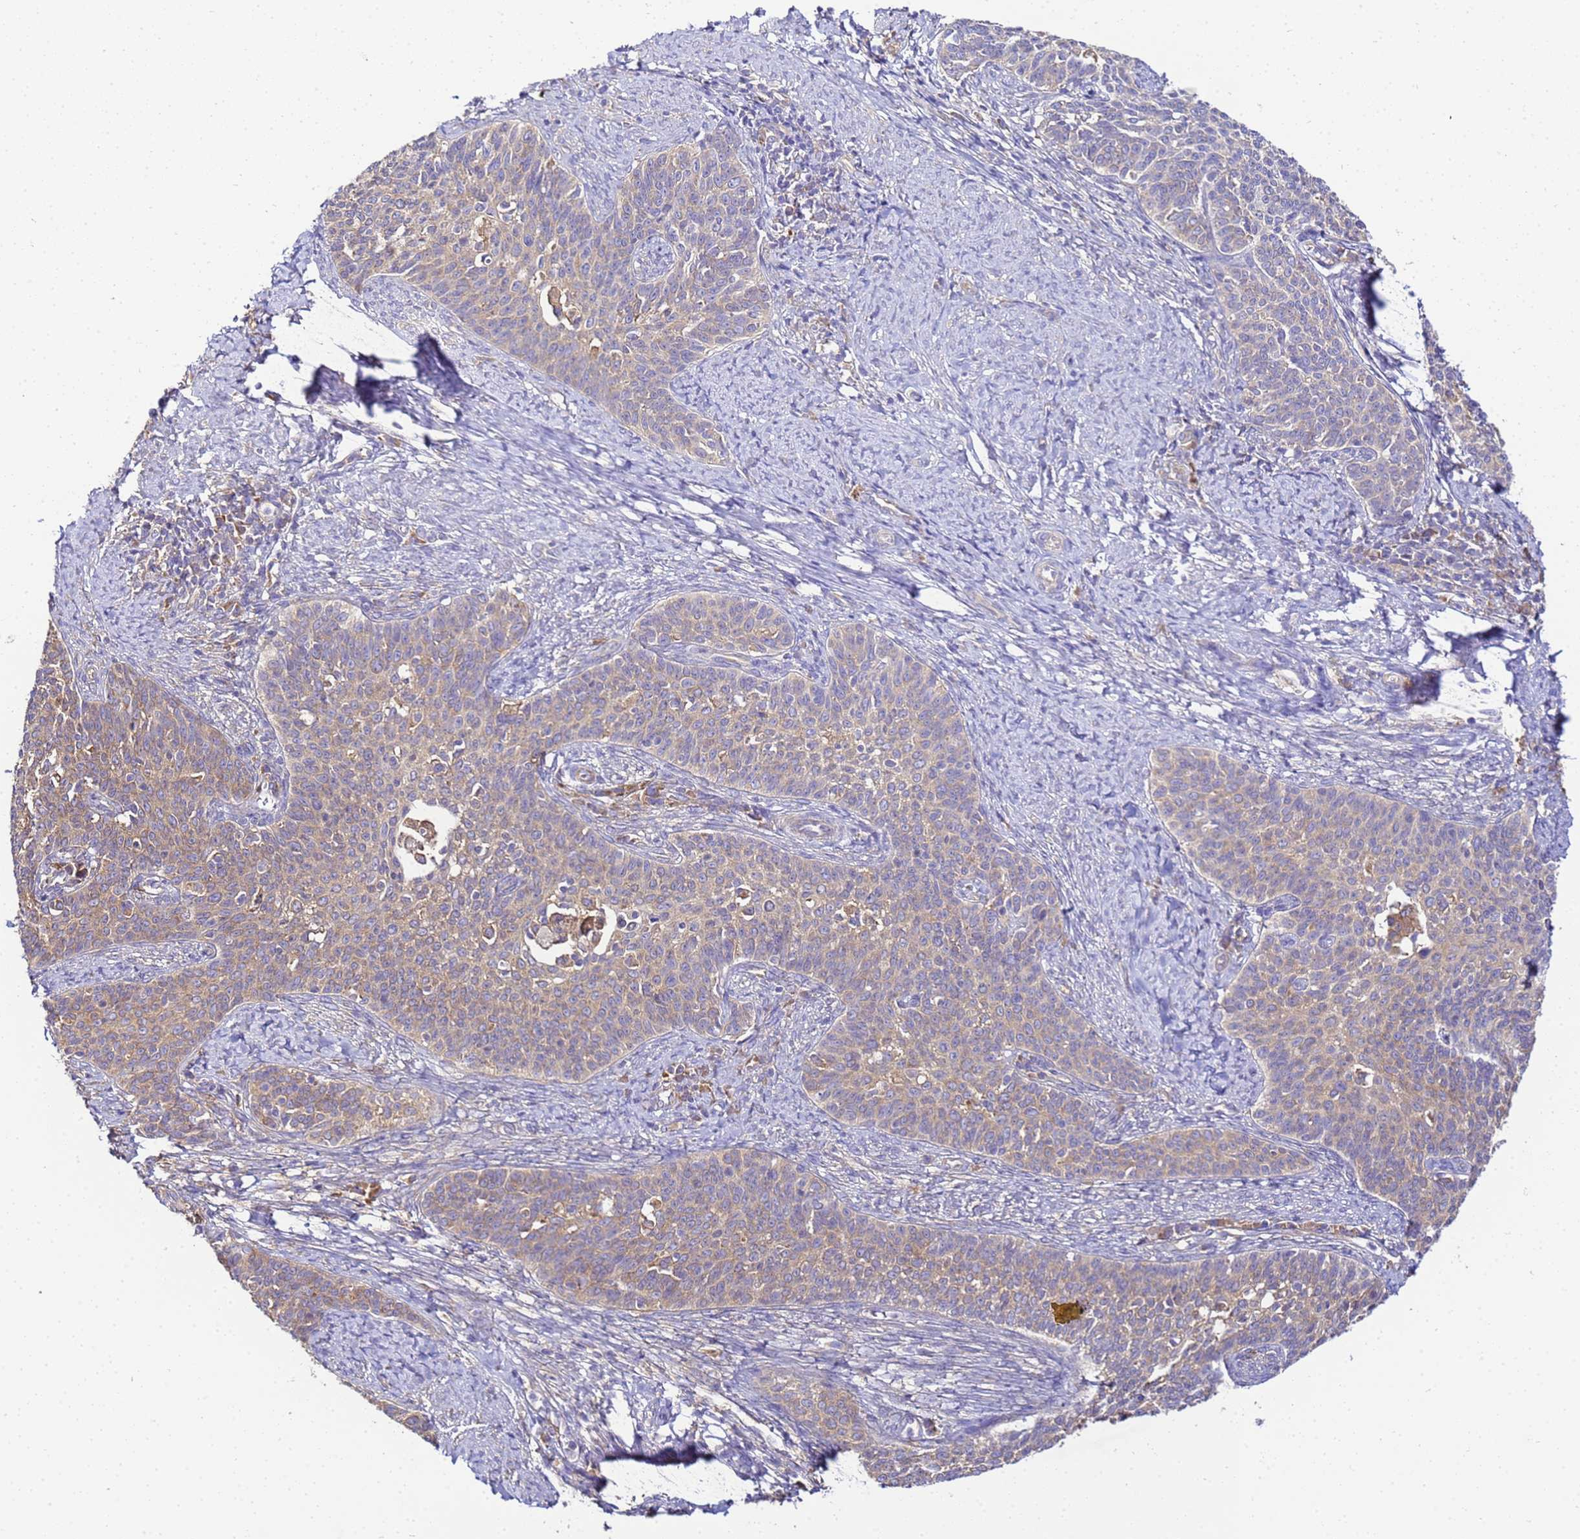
{"staining": {"intensity": "weak", "quantity": "25%-75%", "location": "cytoplasmic/membranous"}, "tissue": "cervical cancer", "cell_type": "Tumor cells", "image_type": "cancer", "snomed": [{"axis": "morphology", "description": "Squamous cell carcinoma, NOS"}, {"axis": "topography", "description": "Cervix"}], "caption": "Weak cytoplasmic/membranous positivity for a protein is appreciated in about 25%-75% of tumor cells of squamous cell carcinoma (cervical) using immunohistochemistry.", "gene": "NARS1", "patient": {"sex": "female", "age": 39}}